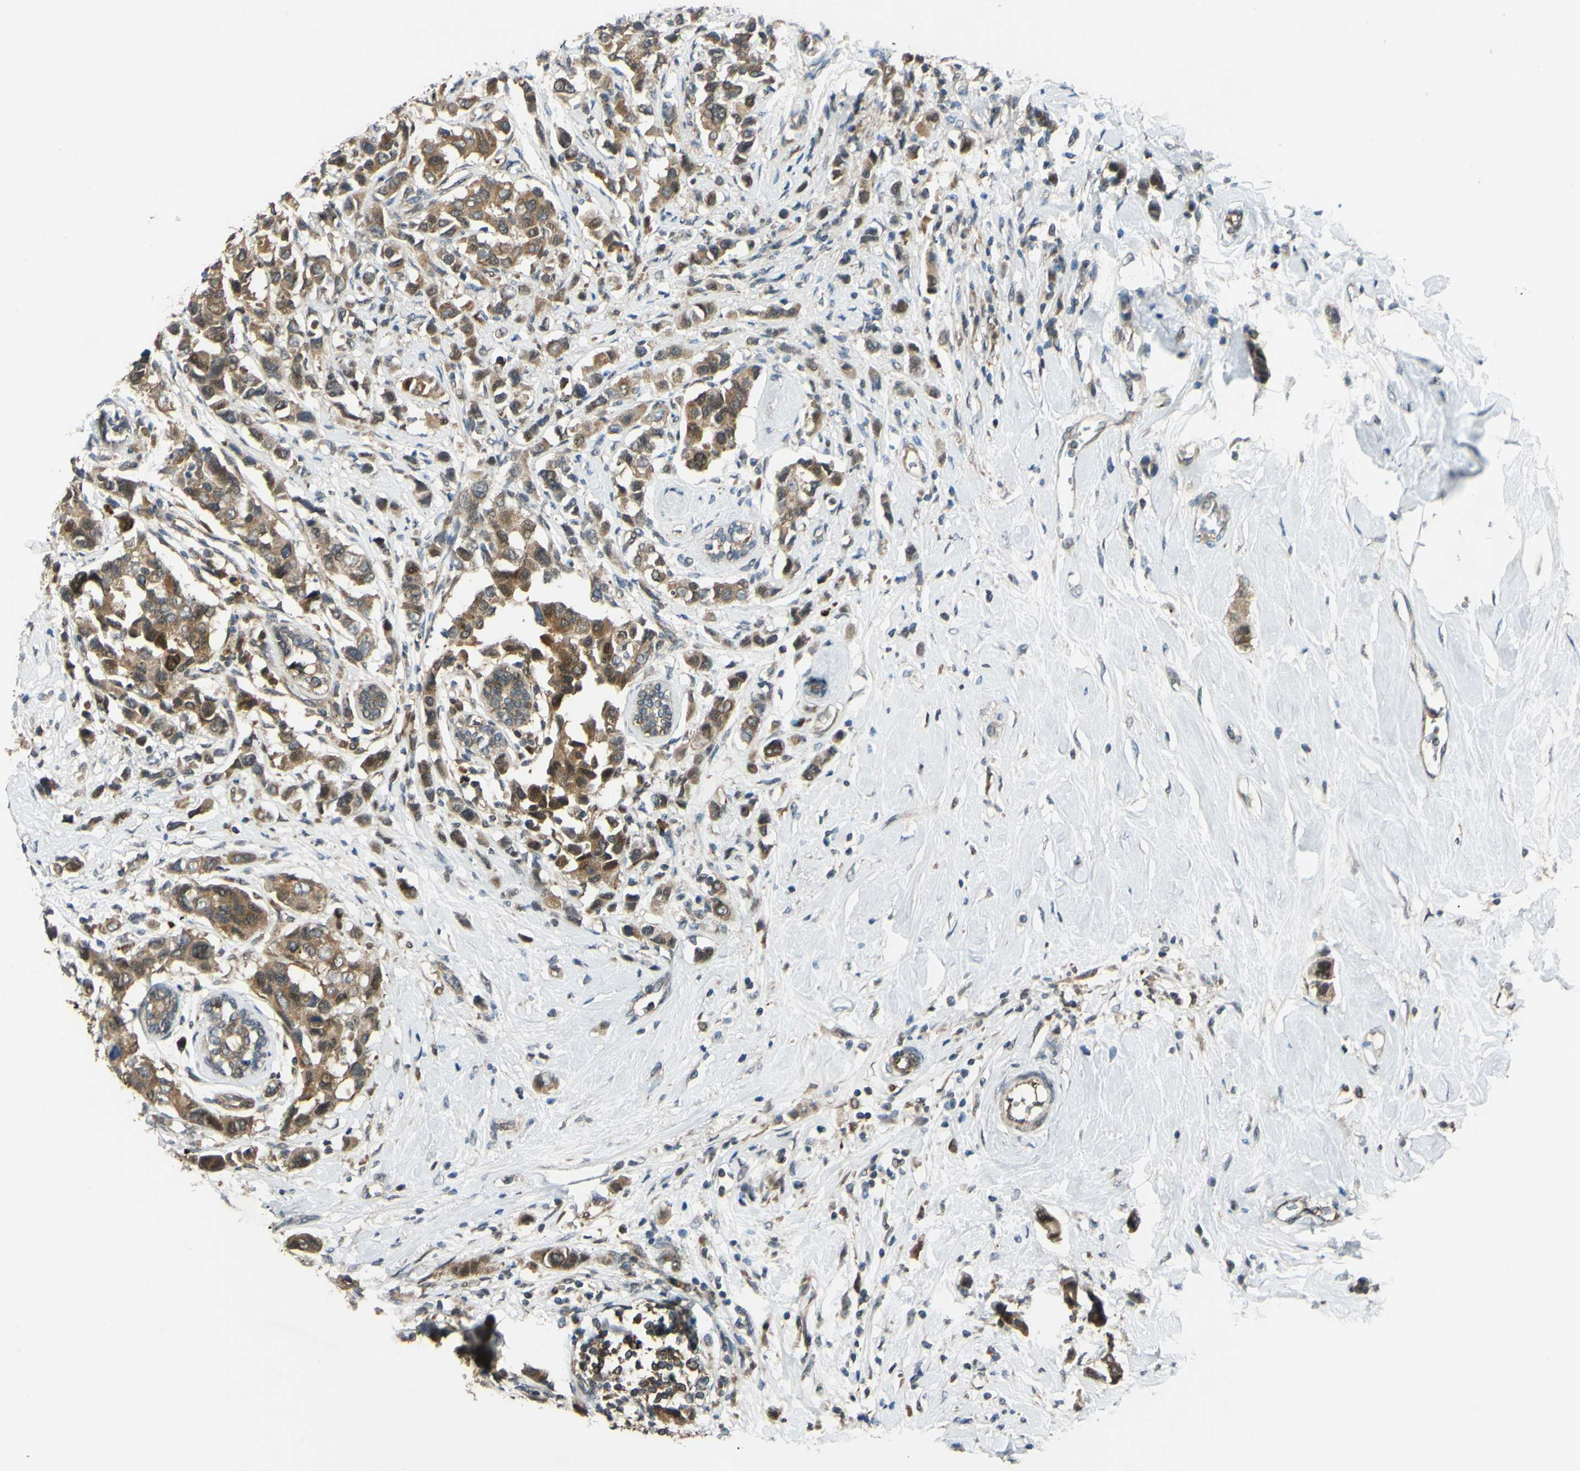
{"staining": {"intensity": "moderate", "quantity": ">75%", "location": "cytoplasmic/membranous"}, "tissue": "breast cancer", "cell_type": "Tumor cells", "image_type": "cancer", "snomed": [{"axis": "morphology", "description": "Normal tissue, NOS"}, {"axis": "morphology", "description": "Duct carcinoma"}, {"axis": "topography", "description": "Breast"}], "caption": "IHC histopathology image of human breast intraductal carcinoma stained for a protein (brown), which displays medium levels of moderate cytoplasmic/membranous positivity in about >75% of tumor cells.", "gene": "ABCC8", "patient": {"sex": "female", "age": 50}}